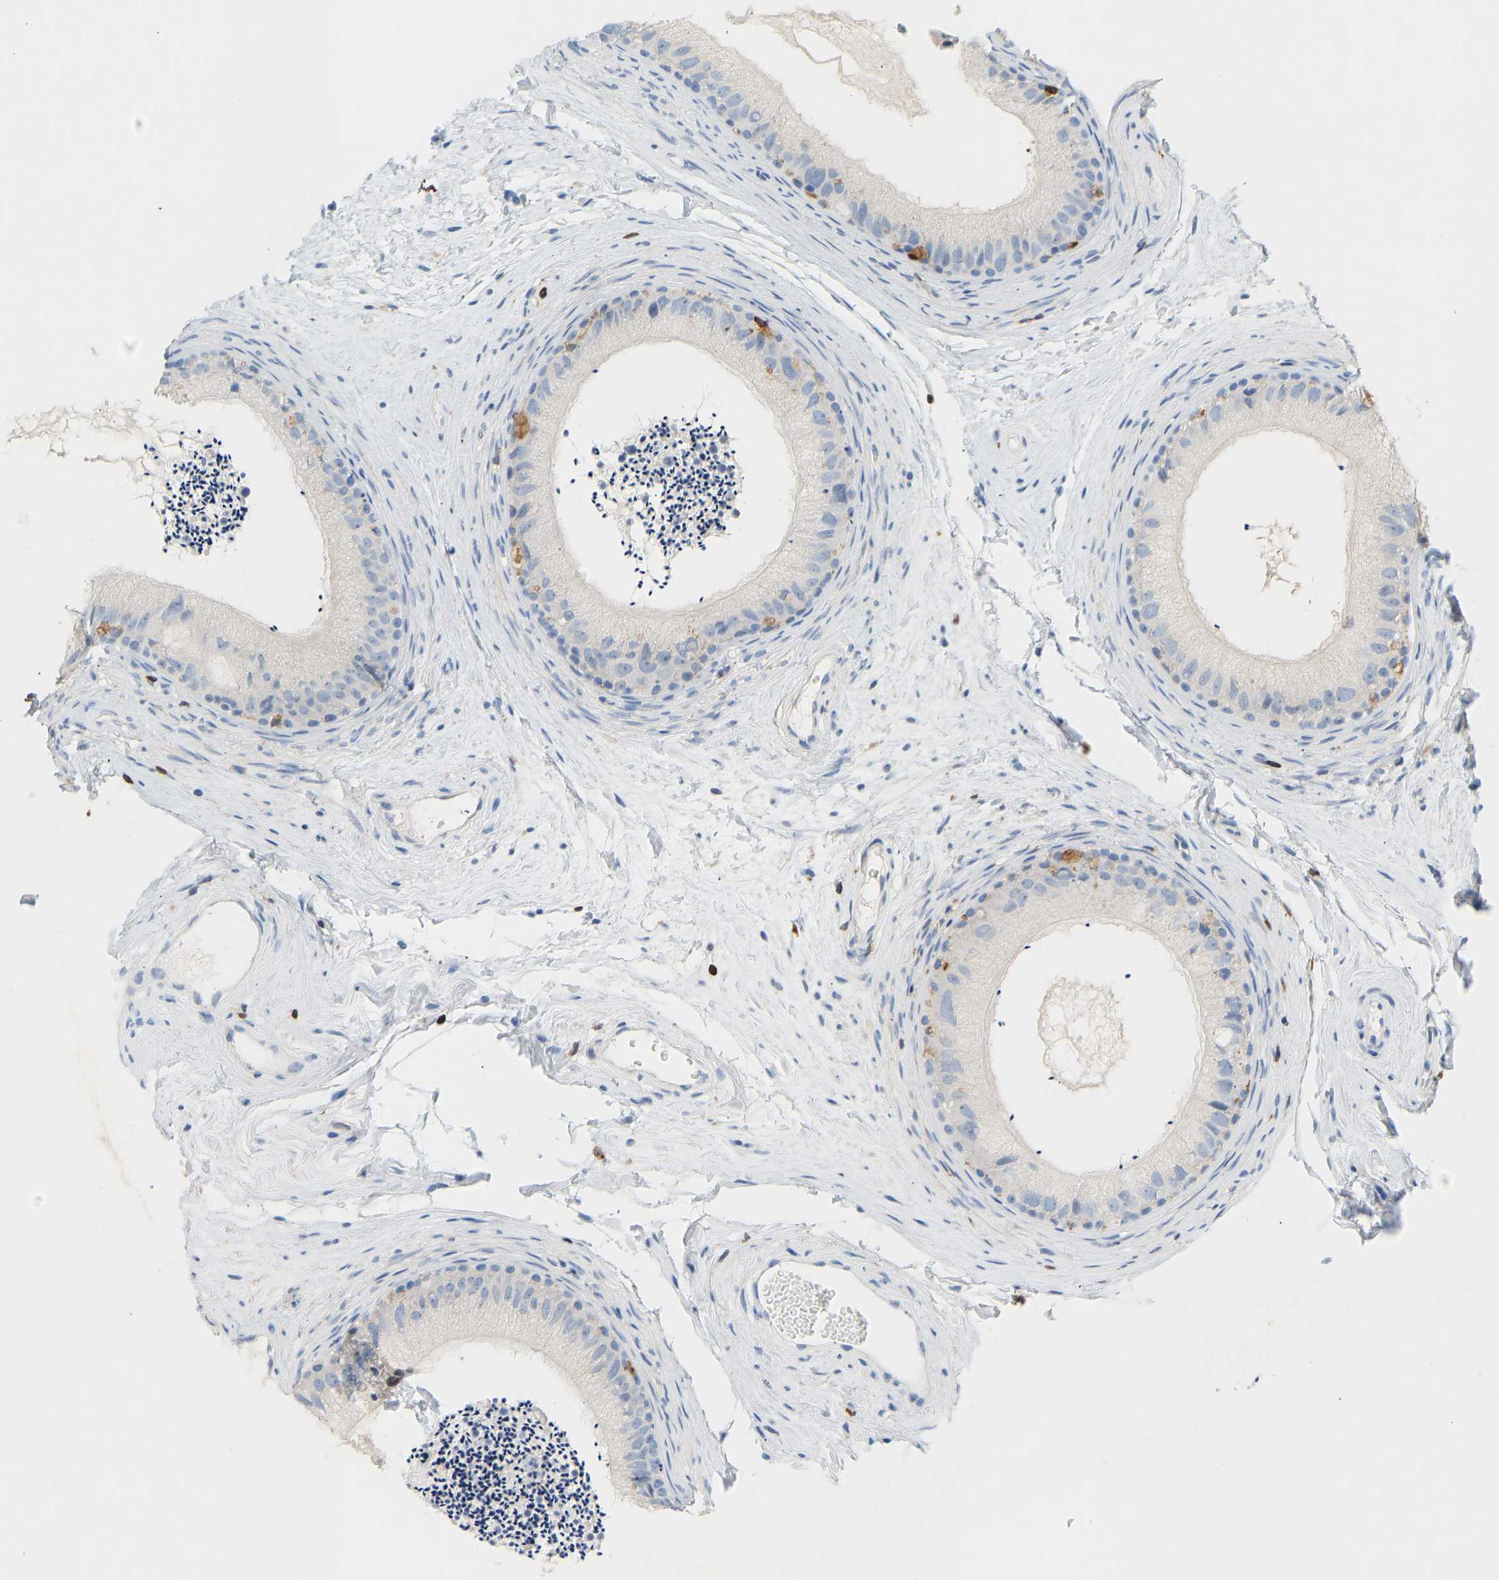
{"staining": {"intensity": "negative", "quantity": "none", "location": "none"}, "tissue": "epididymis", "cell_type": "Glandular cells", "image_type": "normal", "snomed": [{"axis": "morphology", "description": "Normal tissue, NOS"}, {"axis": "topography", "description": "Epididymis"}], "caption": "Histopathology image shows no significant protein expression in glandular cells of normal epididymis.", "gene": "EVL", "patient": {"sex": "male", "age": 56}}